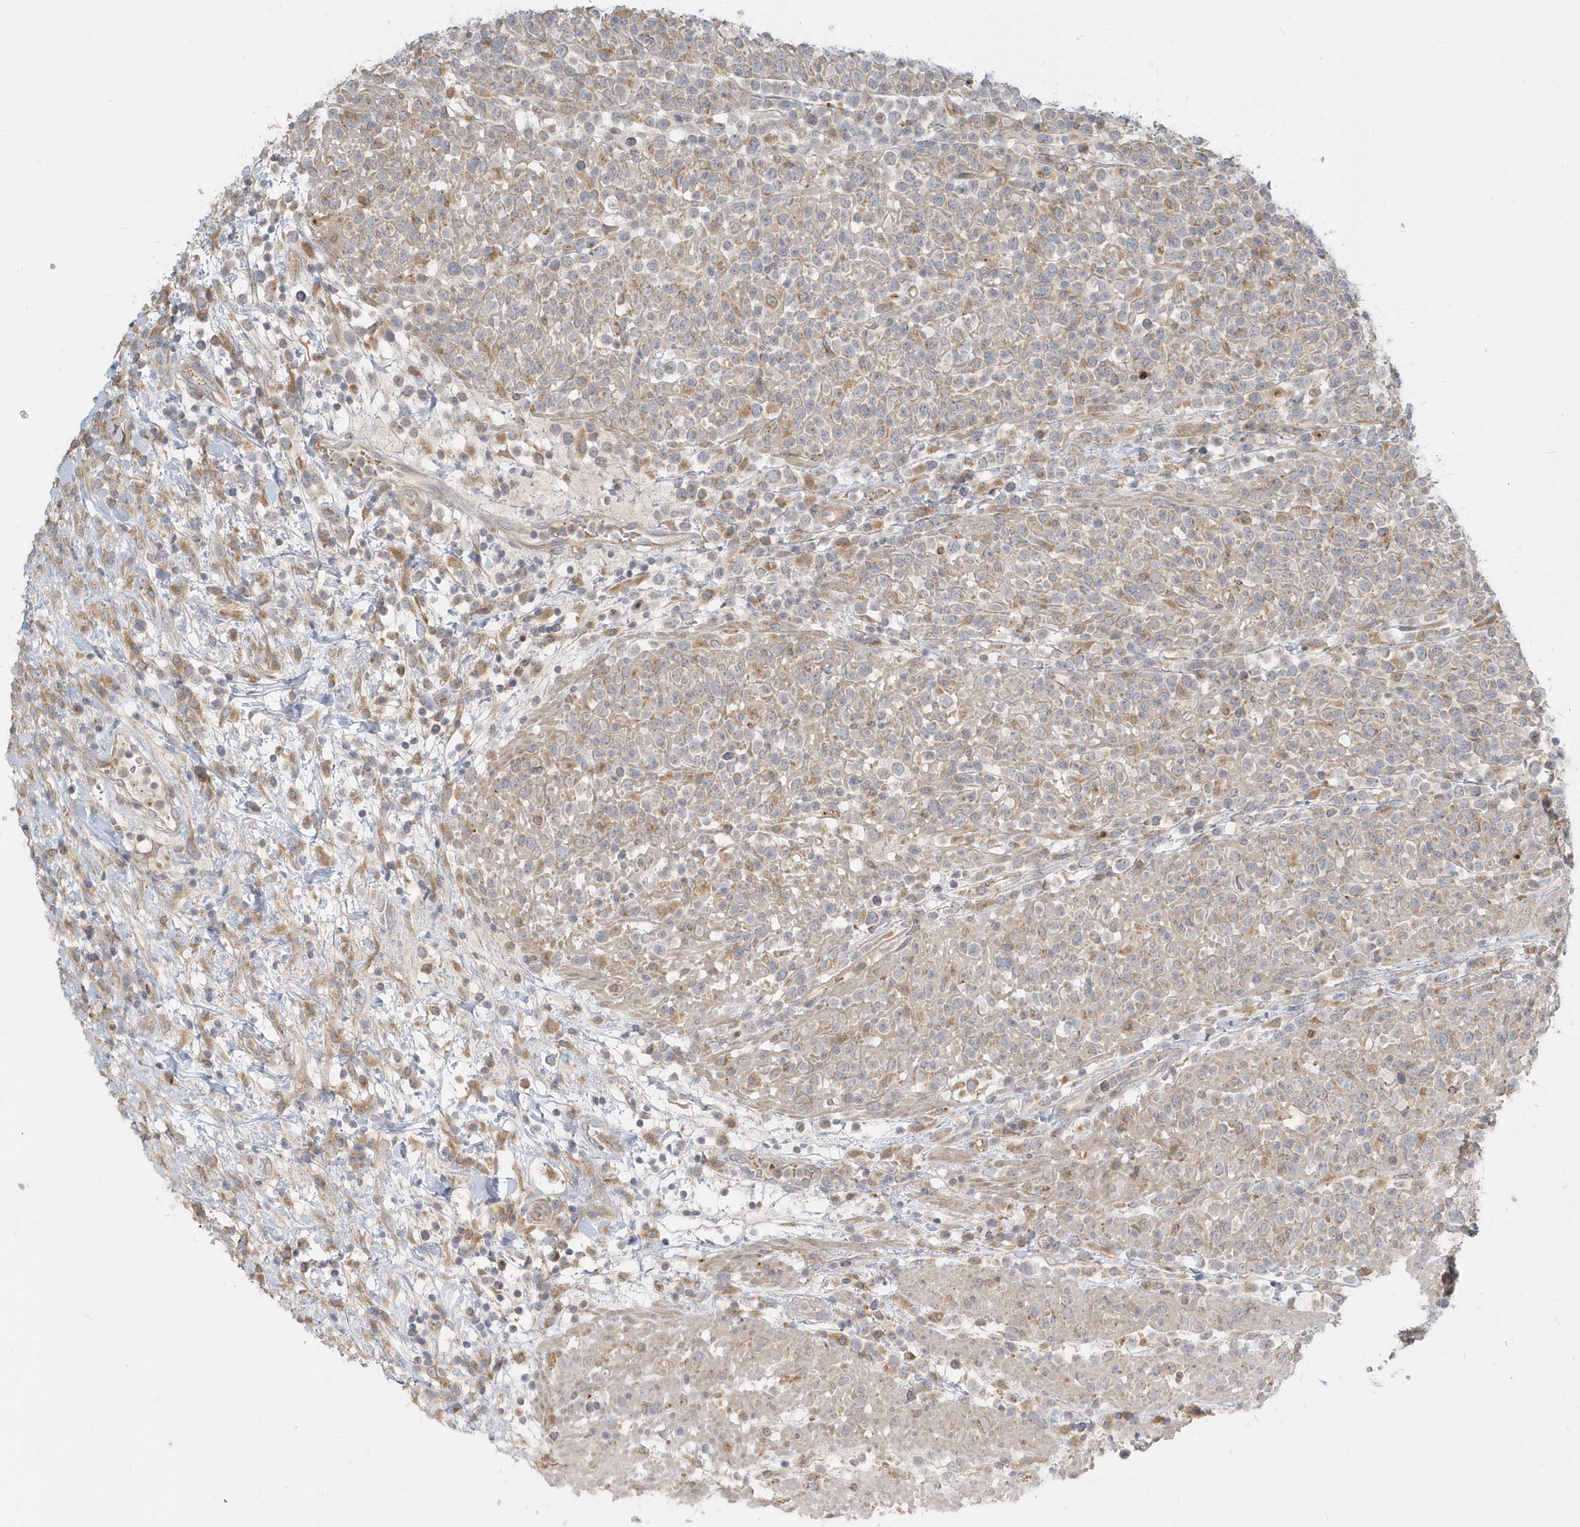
{"staining": {"intensity": "weak", "quantity": "<25%", "location": "cytoplasmic/membranous"}, "tissue": "lymphoma", "cell_type": "Tumor cells", "image_type": "cancer", "snomed": [{"axis": "morphology", "description": "Malignant lymphoma, non-Hodgkin's type, High grade"}, {"axis": "topography", "description": "Colon"}], "caption": "Tumor cells are negative for protein expression in human lymphoma. Nuclei are stained in blue.", "gene": "NAPB", "patient": {"sex": "female", "age": 53}}